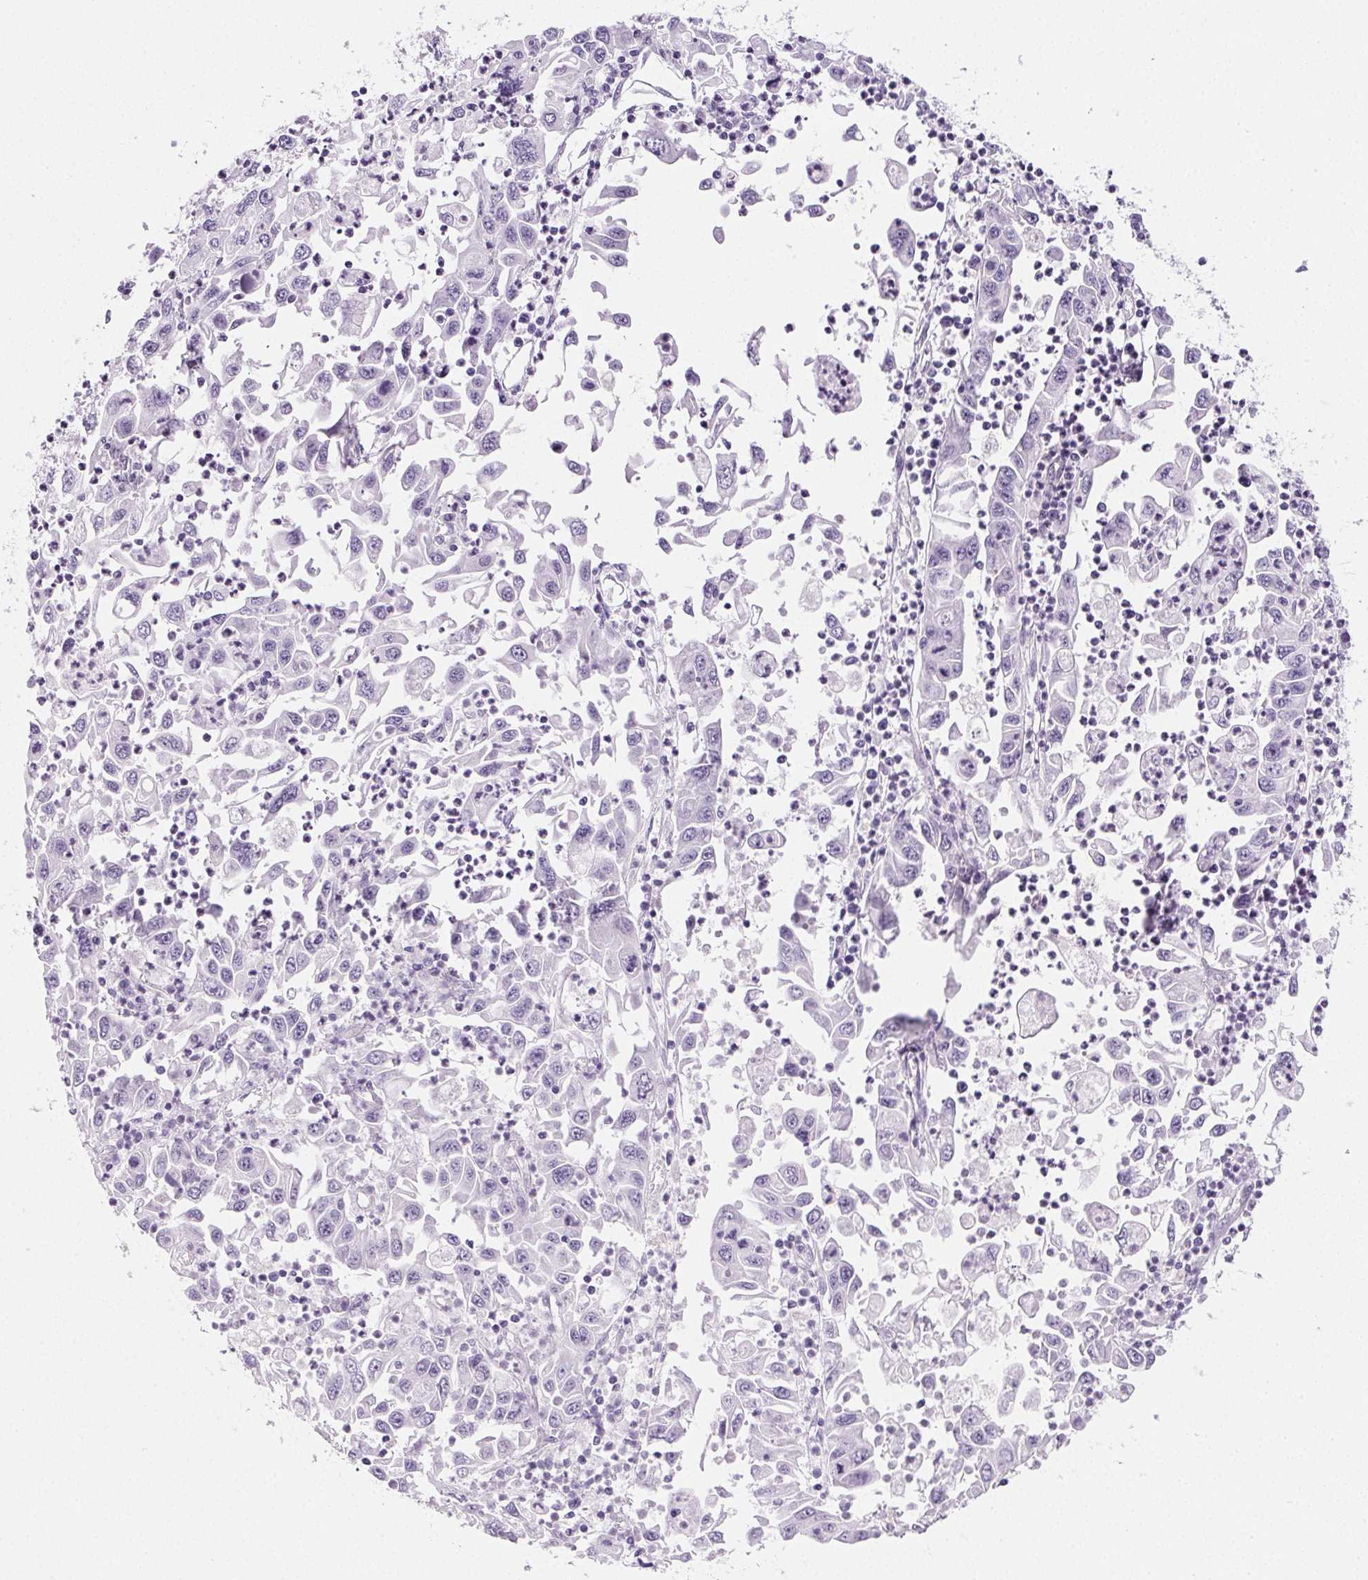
{"staining": {"intensity": "negative", "quantity": "none", "location": "none"}, "tissue": "endometrial cancer", "cell_type": "Tumor cells", "image_type": "cancer", "snomed": [{"axis": "morphology", "description": "Adenocarcinoma, NOS"}, {"axis": "topography", "description": "Uterus"}], "caption": "This is an immunohistochemistry histopathology image of endometrial cancer (adenocarcinoma). There is no staining in tumor cells.", "gene": "PRSS3", "patient": {"sex": "female", "age": 62}}